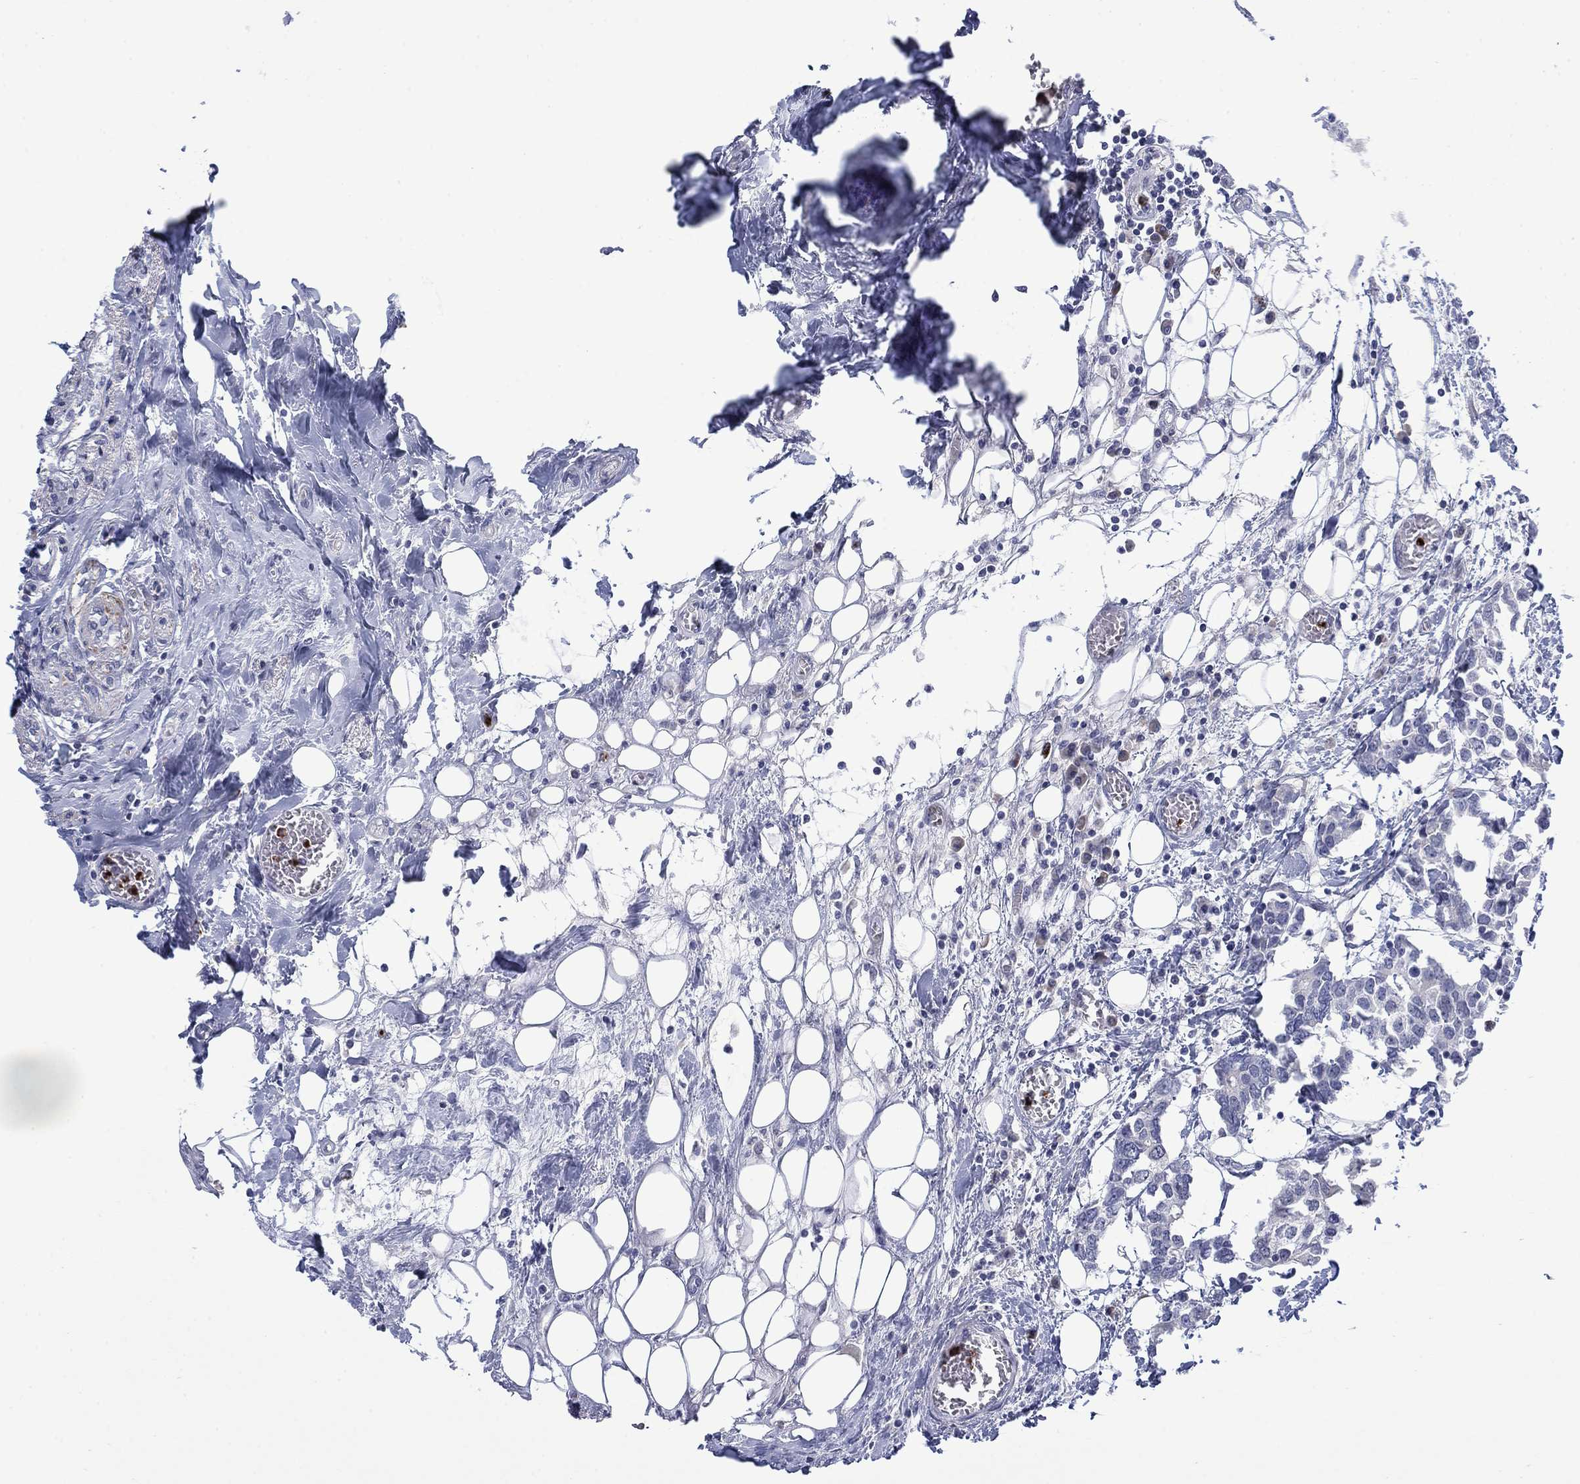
{"staining": {"intensity": "negative", "quantity": "none", "location": "none"}, "tissue": "breast cancer", "cell_type": "Tumor cells", "image_type": "cancer", "snomed": [{"axis": "morphology", "description": "Duct carcinoma"}, {"axis": "topography", "description": "Breast"}], "caption": "Immunohistochemical staining of human breast cancer displays no significant positivity in tumor cells.", "gene": "MTRFR", "patient": {"sex": "female", "age": 83}}